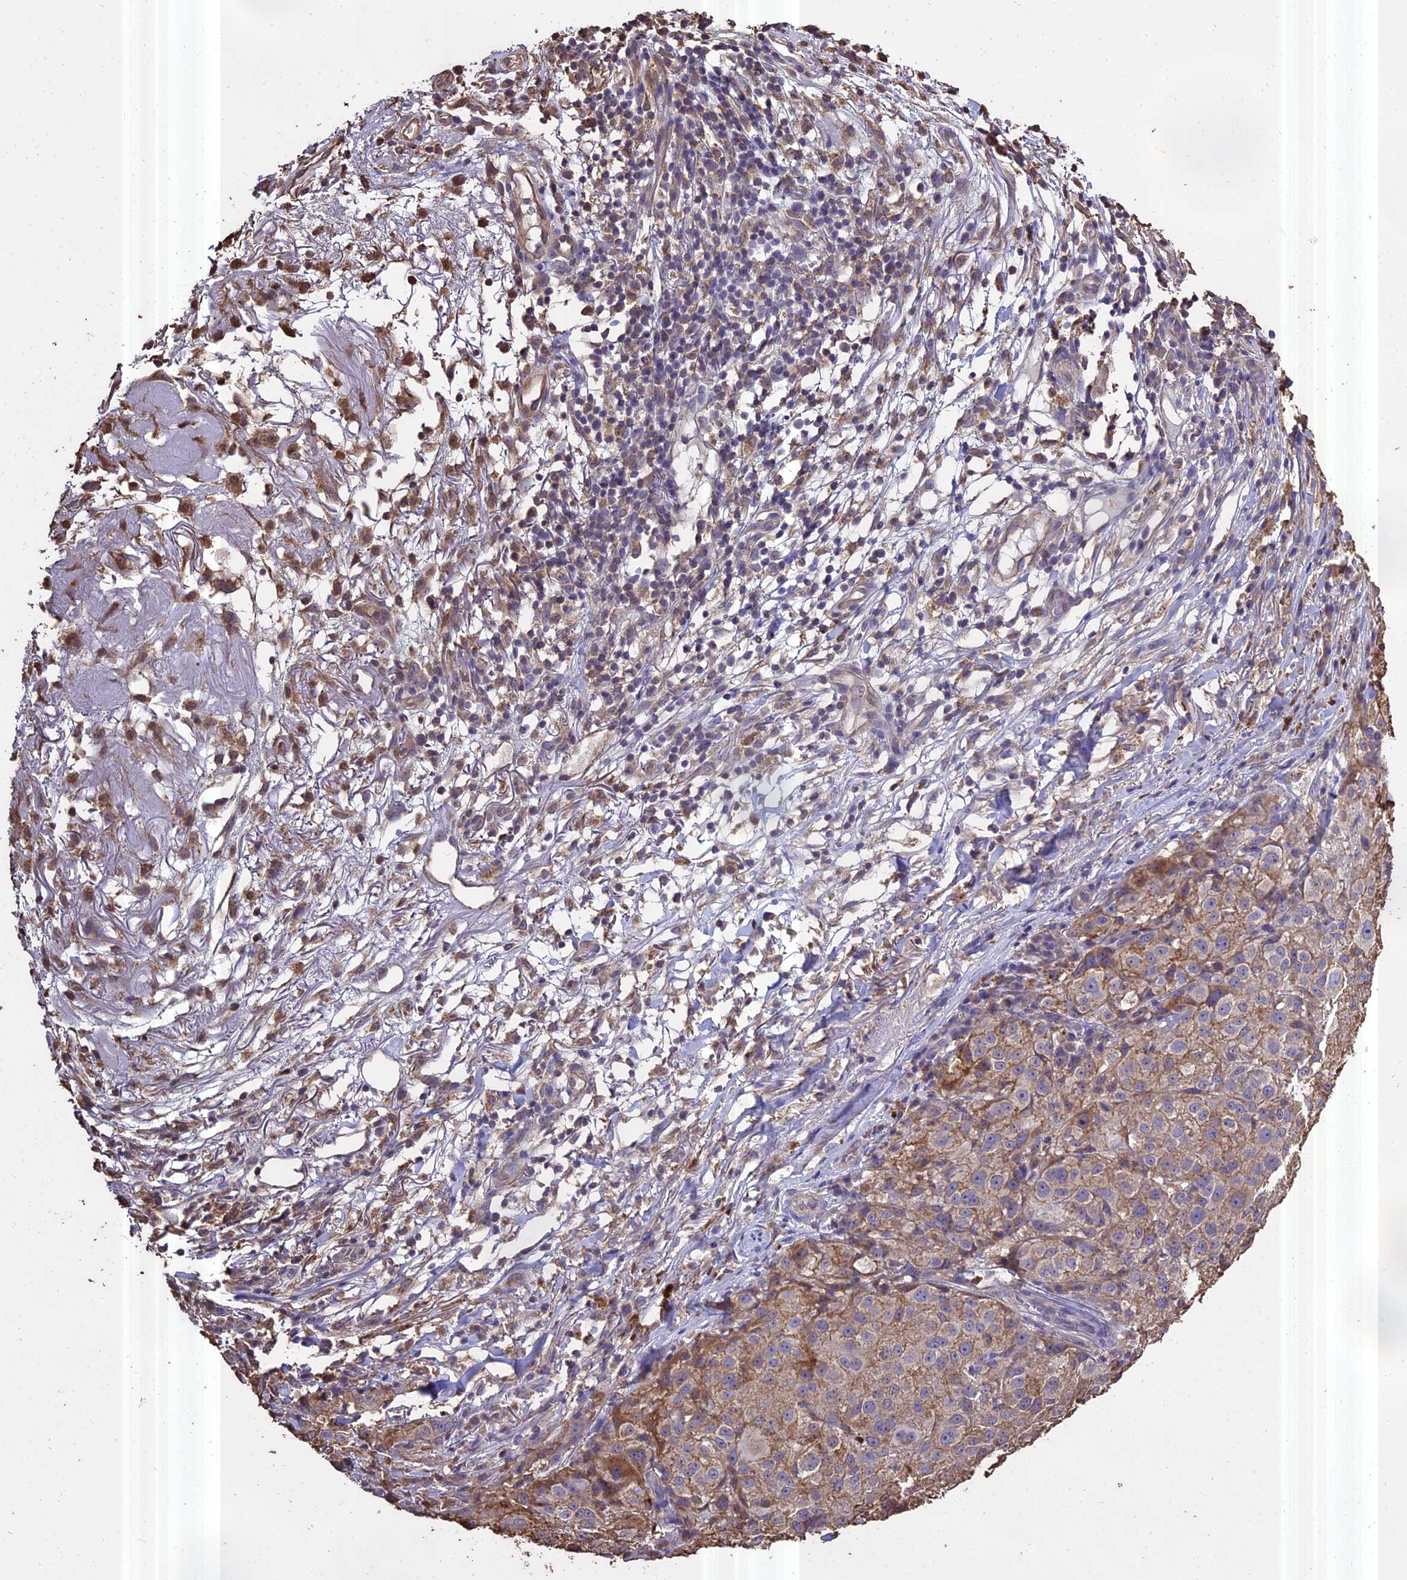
{"staining": {"intensity": "weak", "quantity": "25%-75%", "location": "cytoplasmic/membranous"}, "tissue": "melanoma", "cell_type": "Tumor cells", "image_type": "cancer", "snomed": [{"axis": "morphology", "description": "Necrosis, NOS"}, {"axis": "morphology", "description": "Malignant melanoma, NOS"}, {"axis": "topography", "description": "Skin"}], "caption": "Immunohistochemical staining of human malignant melanoma displays low levels of weak cytoplasmic/membranous staining in about 25%-75% of tumor cells.", "gene": "PGPEP1L", "patient": {"sex": "female", "age": 87}}